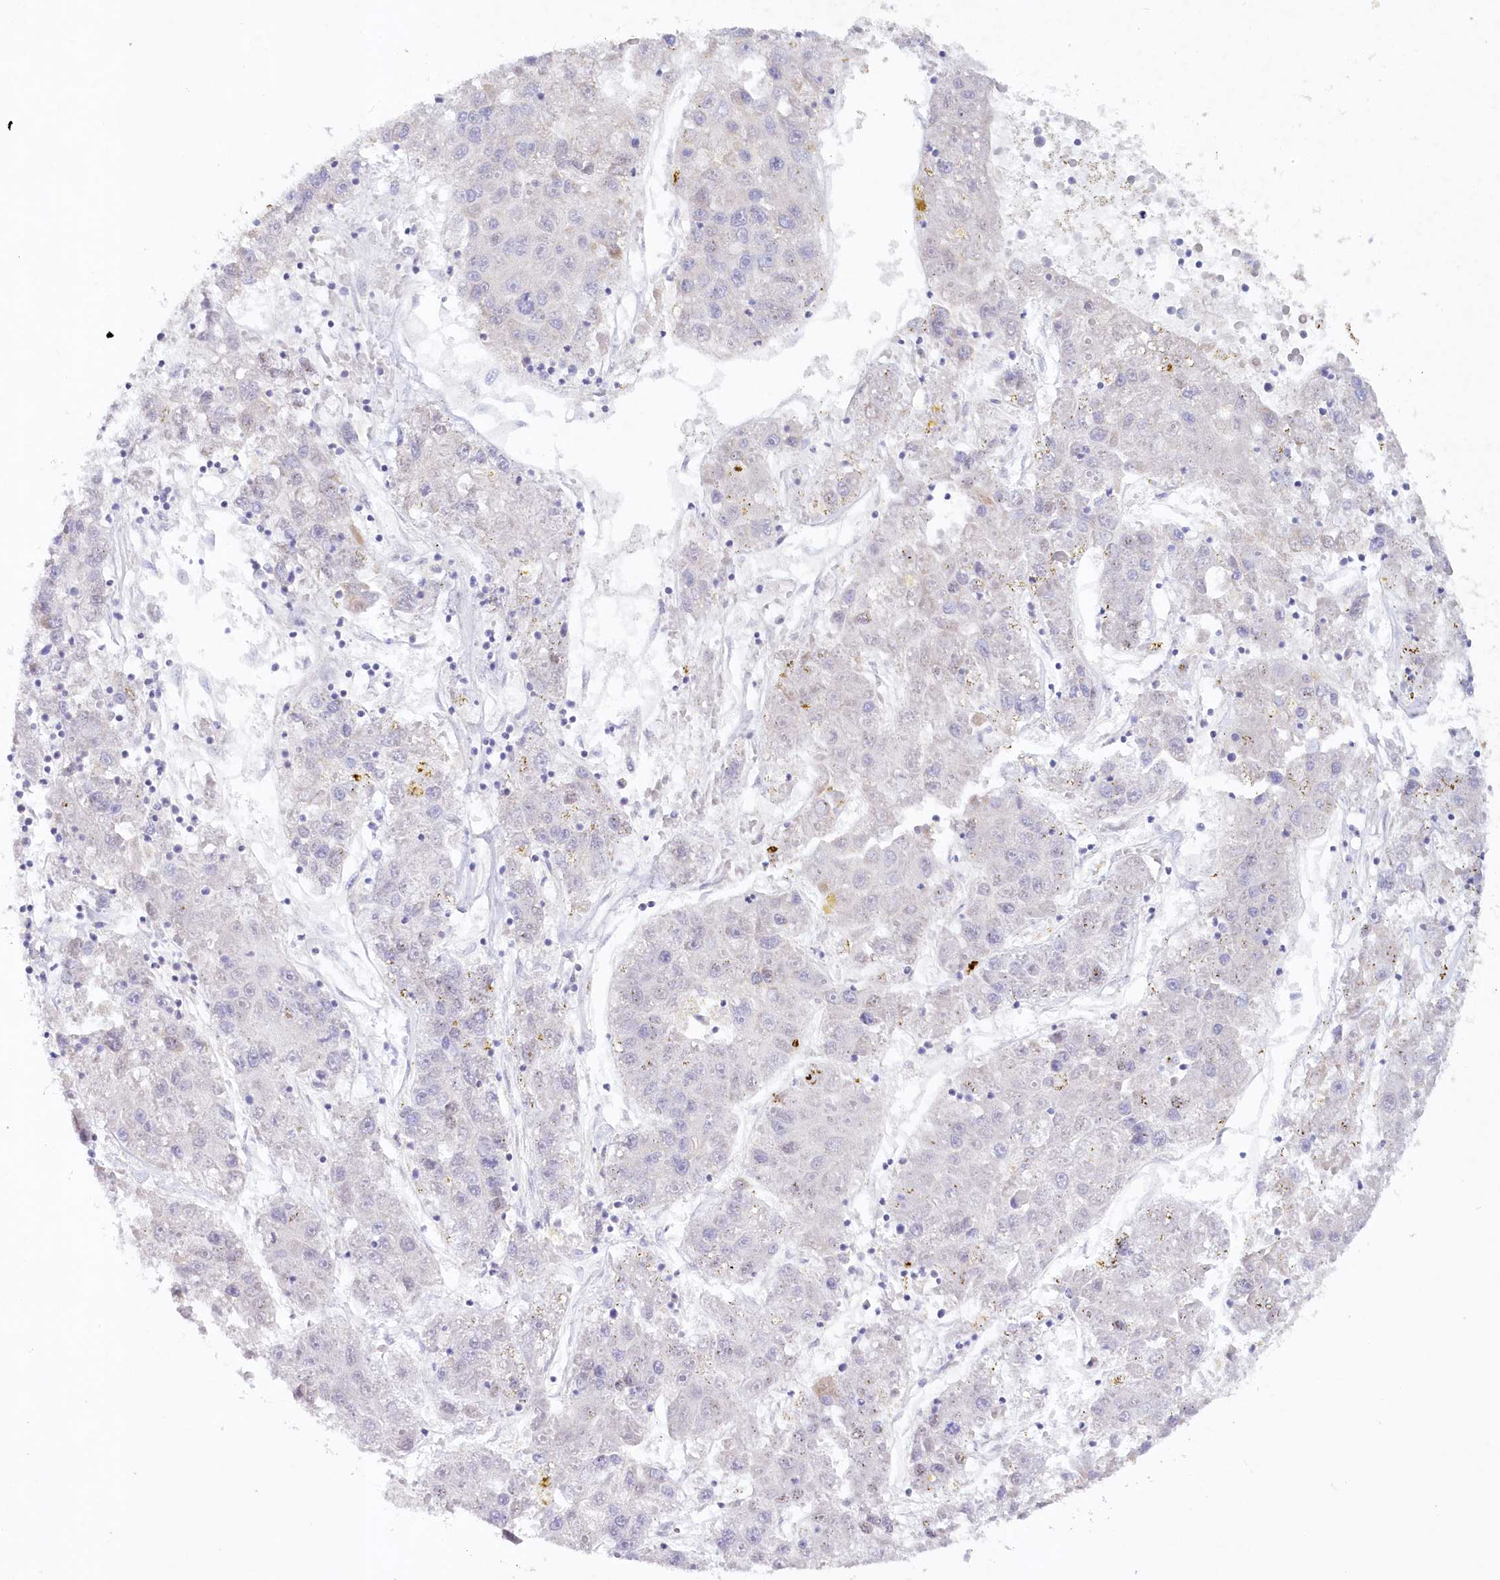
{"staining": {"intensity": "negative", "quantity": "none", "location": "none"}, "tissue": "liver cancer", "cell_type": "Tumor cells", "image_type": "cancer", "snomed": [{"axis": "morphology", "description": "Carcinoma, Hepatocellular, NOS"}, {"axis": "topography", "description": "Liver"}], "caption": "DAB (3,3'-diaminobenzidine) immunohistochemical staining of human liver cancer (hepatocellular carcinoma) shows no significant staining in tumor cells.", "gene": "PSAPL1", "patient": {"sex": "male", "age": 49}}